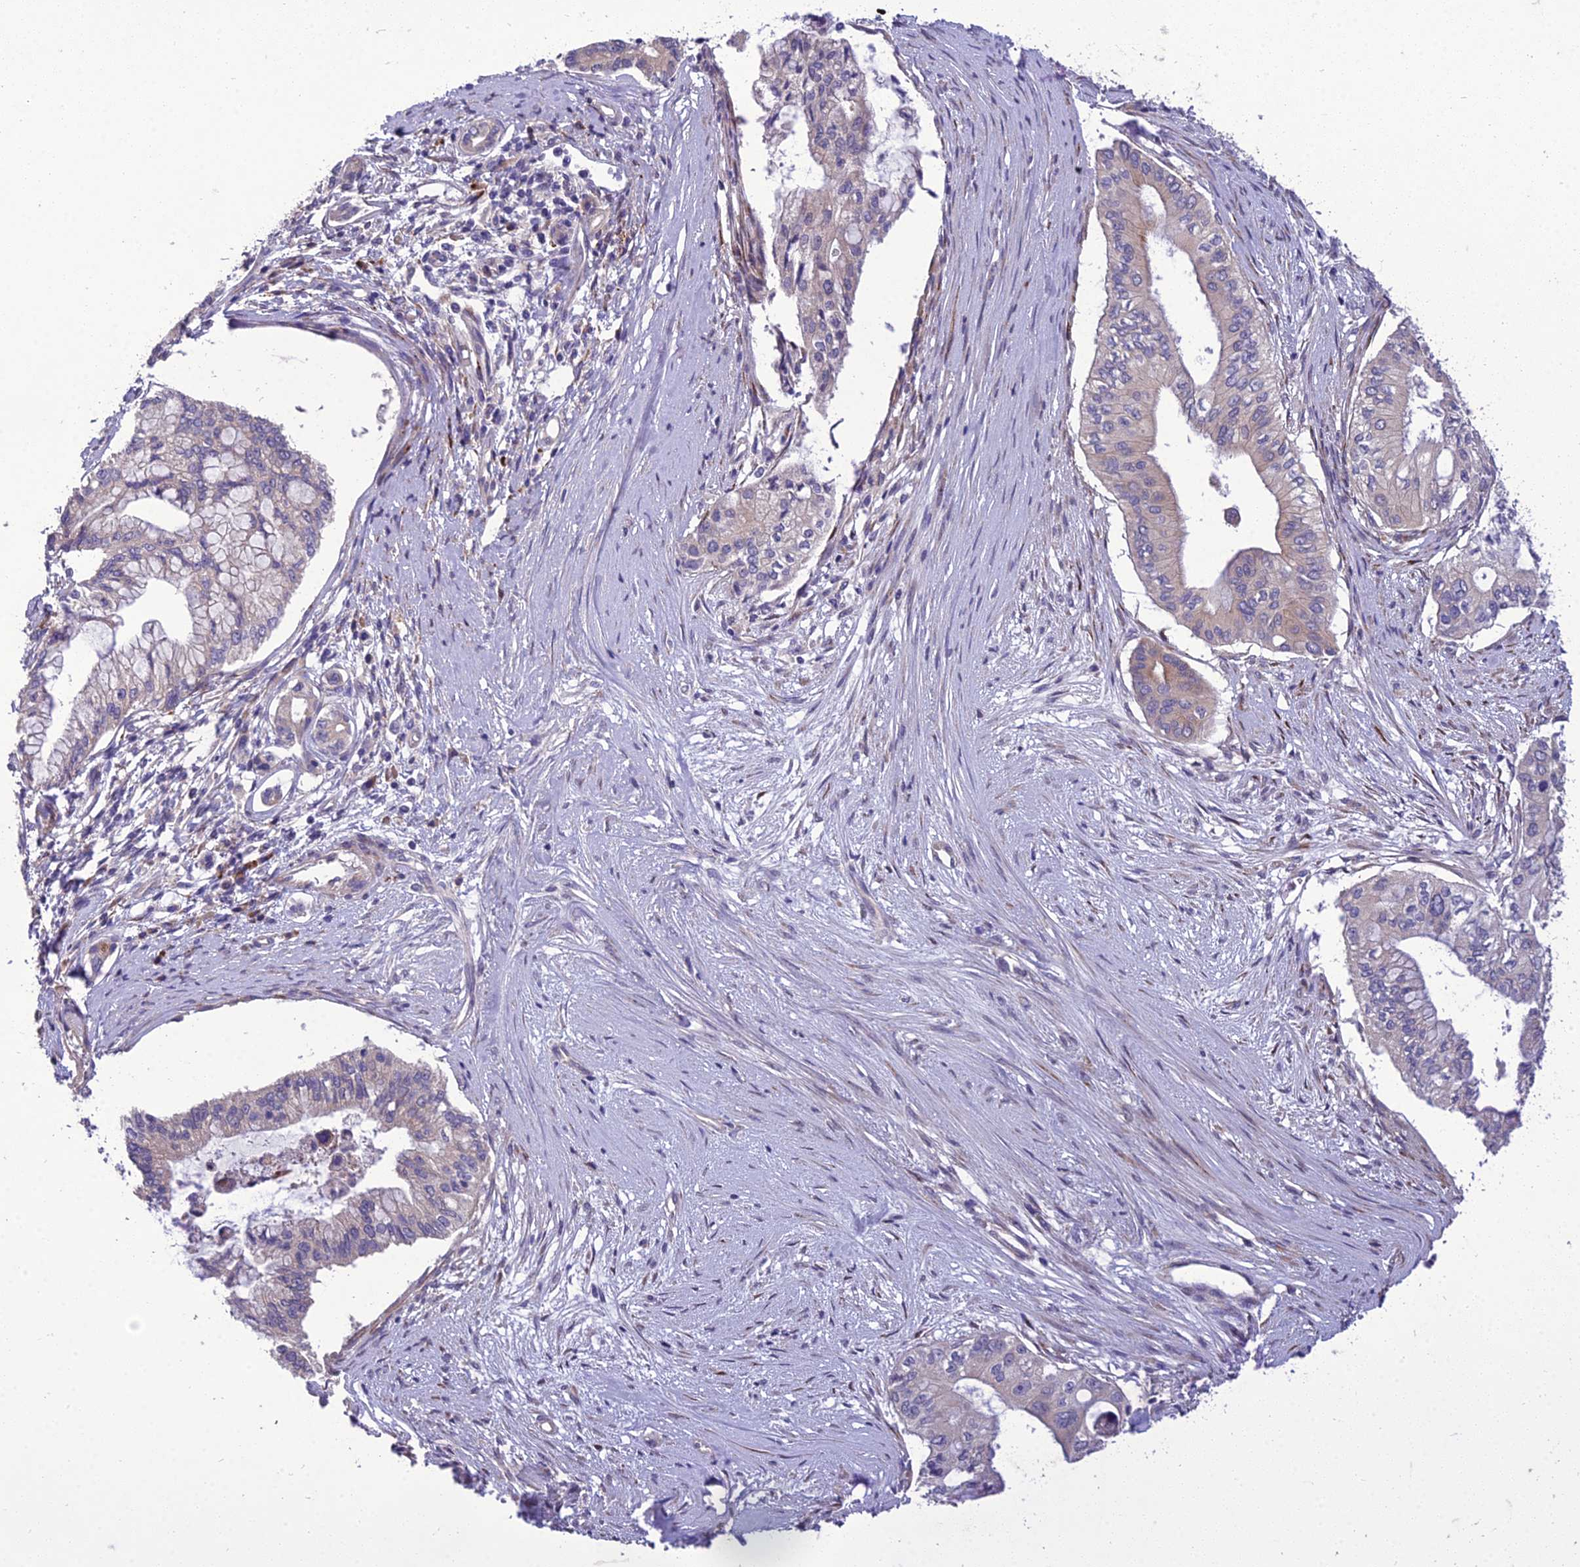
{"staining": {"intensity": "negative", "quantity": "none", "location": "none"}, "tissue": "pancreatic cancer", "cell_type": "Tumor cells", "image_type": "cancer", "snomed": [{"axis": "morphology", "description": "Adenocarcinoma, NOS"}, {"axis": "topography", "description": "Pancreas"}], "caption": "The immunohistochemistry image has no significant expression in tumor cells of pancreatic cancer tissue.", "gene": "ADIPOR2", "patient": {"sex": "male", "age": 46}}